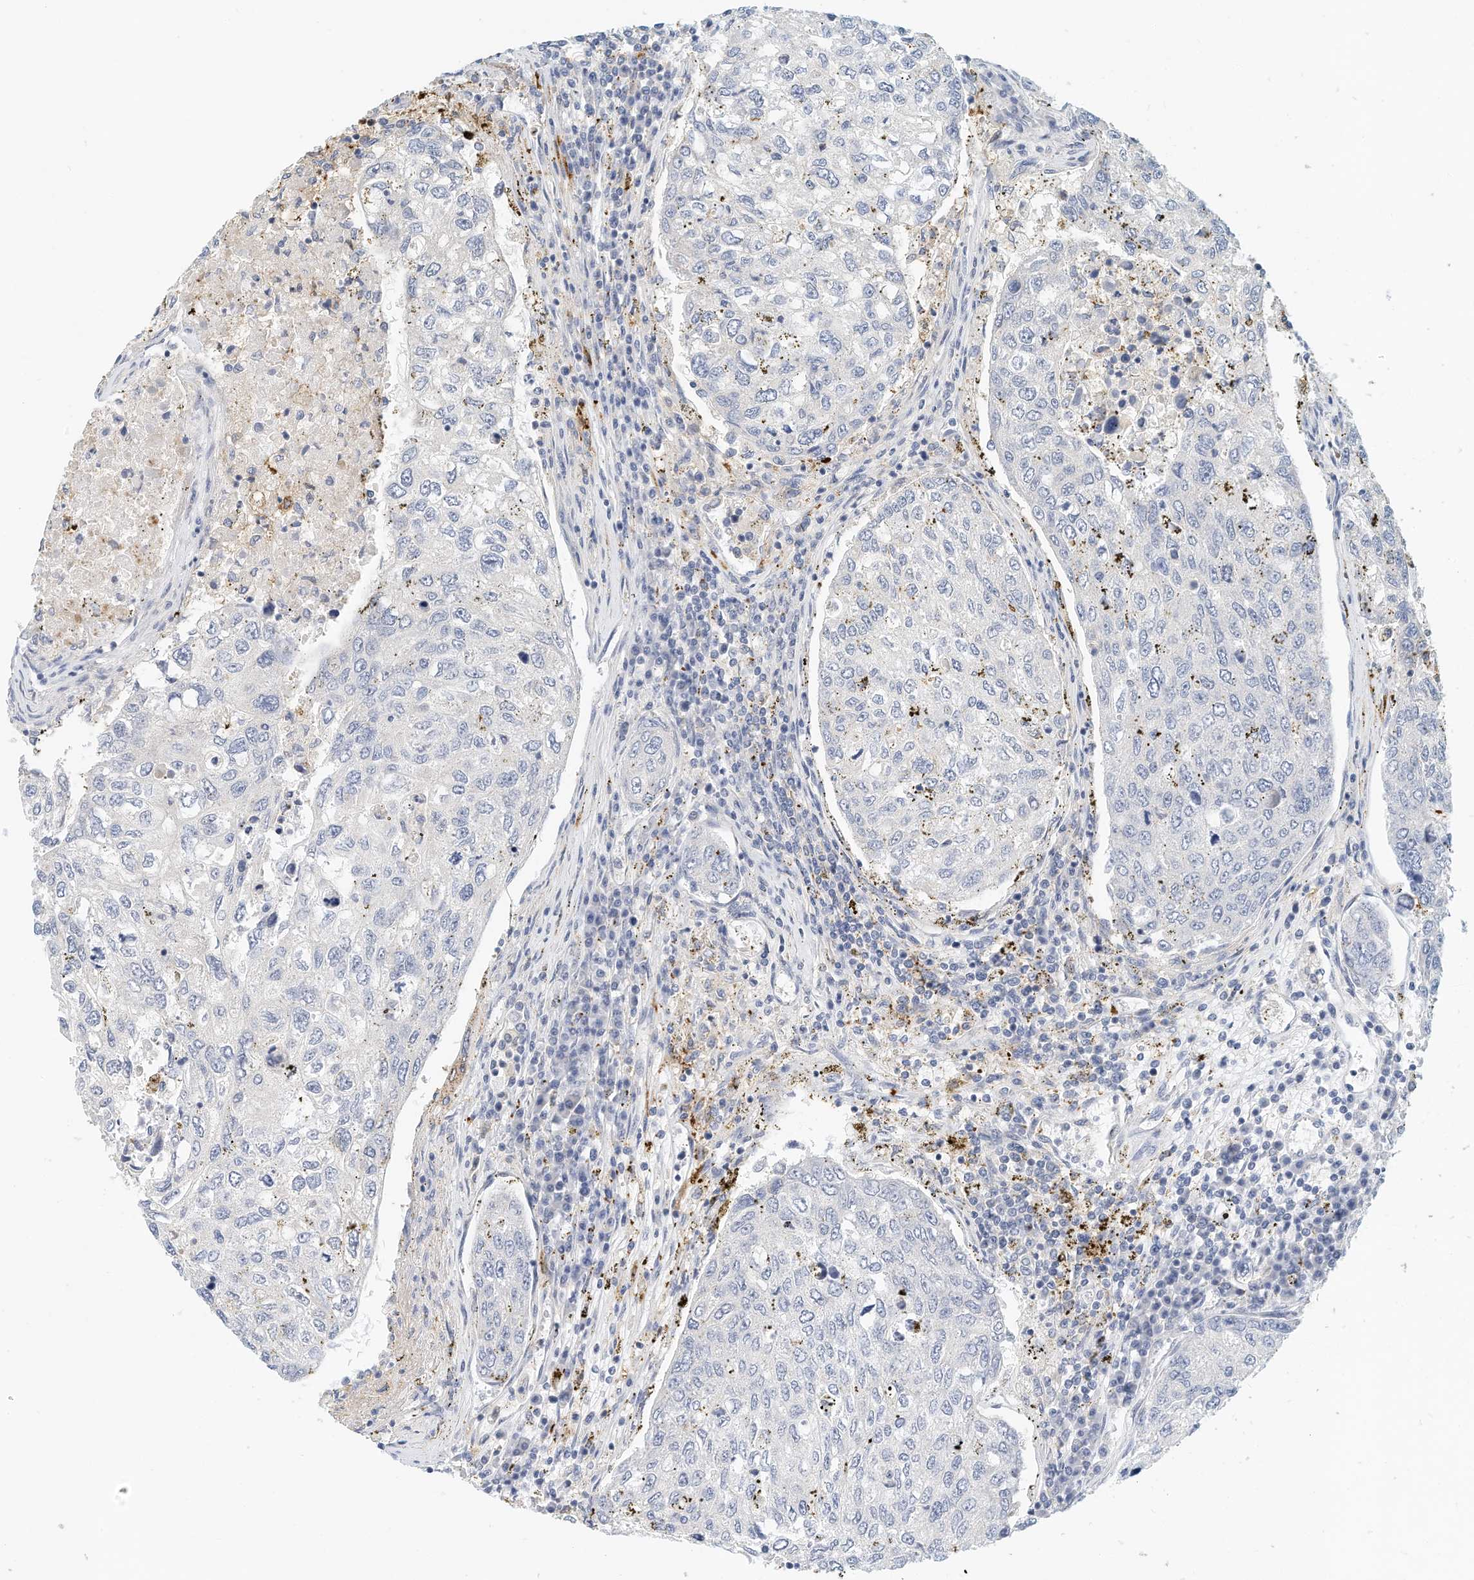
{"staining": {"intensity": "negative", "quantity": "none", "location": "none"}, "tissue": "urothelial cancer", "cell_type": "Tumor cells", "image_type": "cancer", "snomed": [{"axis": "morphology", "description": "Urothelial carcinoma, High grade"}, {"axis": "topography", "description": "Lymph node"}, {"axis": "topography", "description": "Urinary bladder"}], "caption": "DAB (3,3'-diaminobenzidine) immunohistochemical staining of human high-grade urothelial carcinoma demonstrates no significant positivity in tumor cells.", "gene": "MICAL1", "patient": {"sex": "male", "age": 51}}